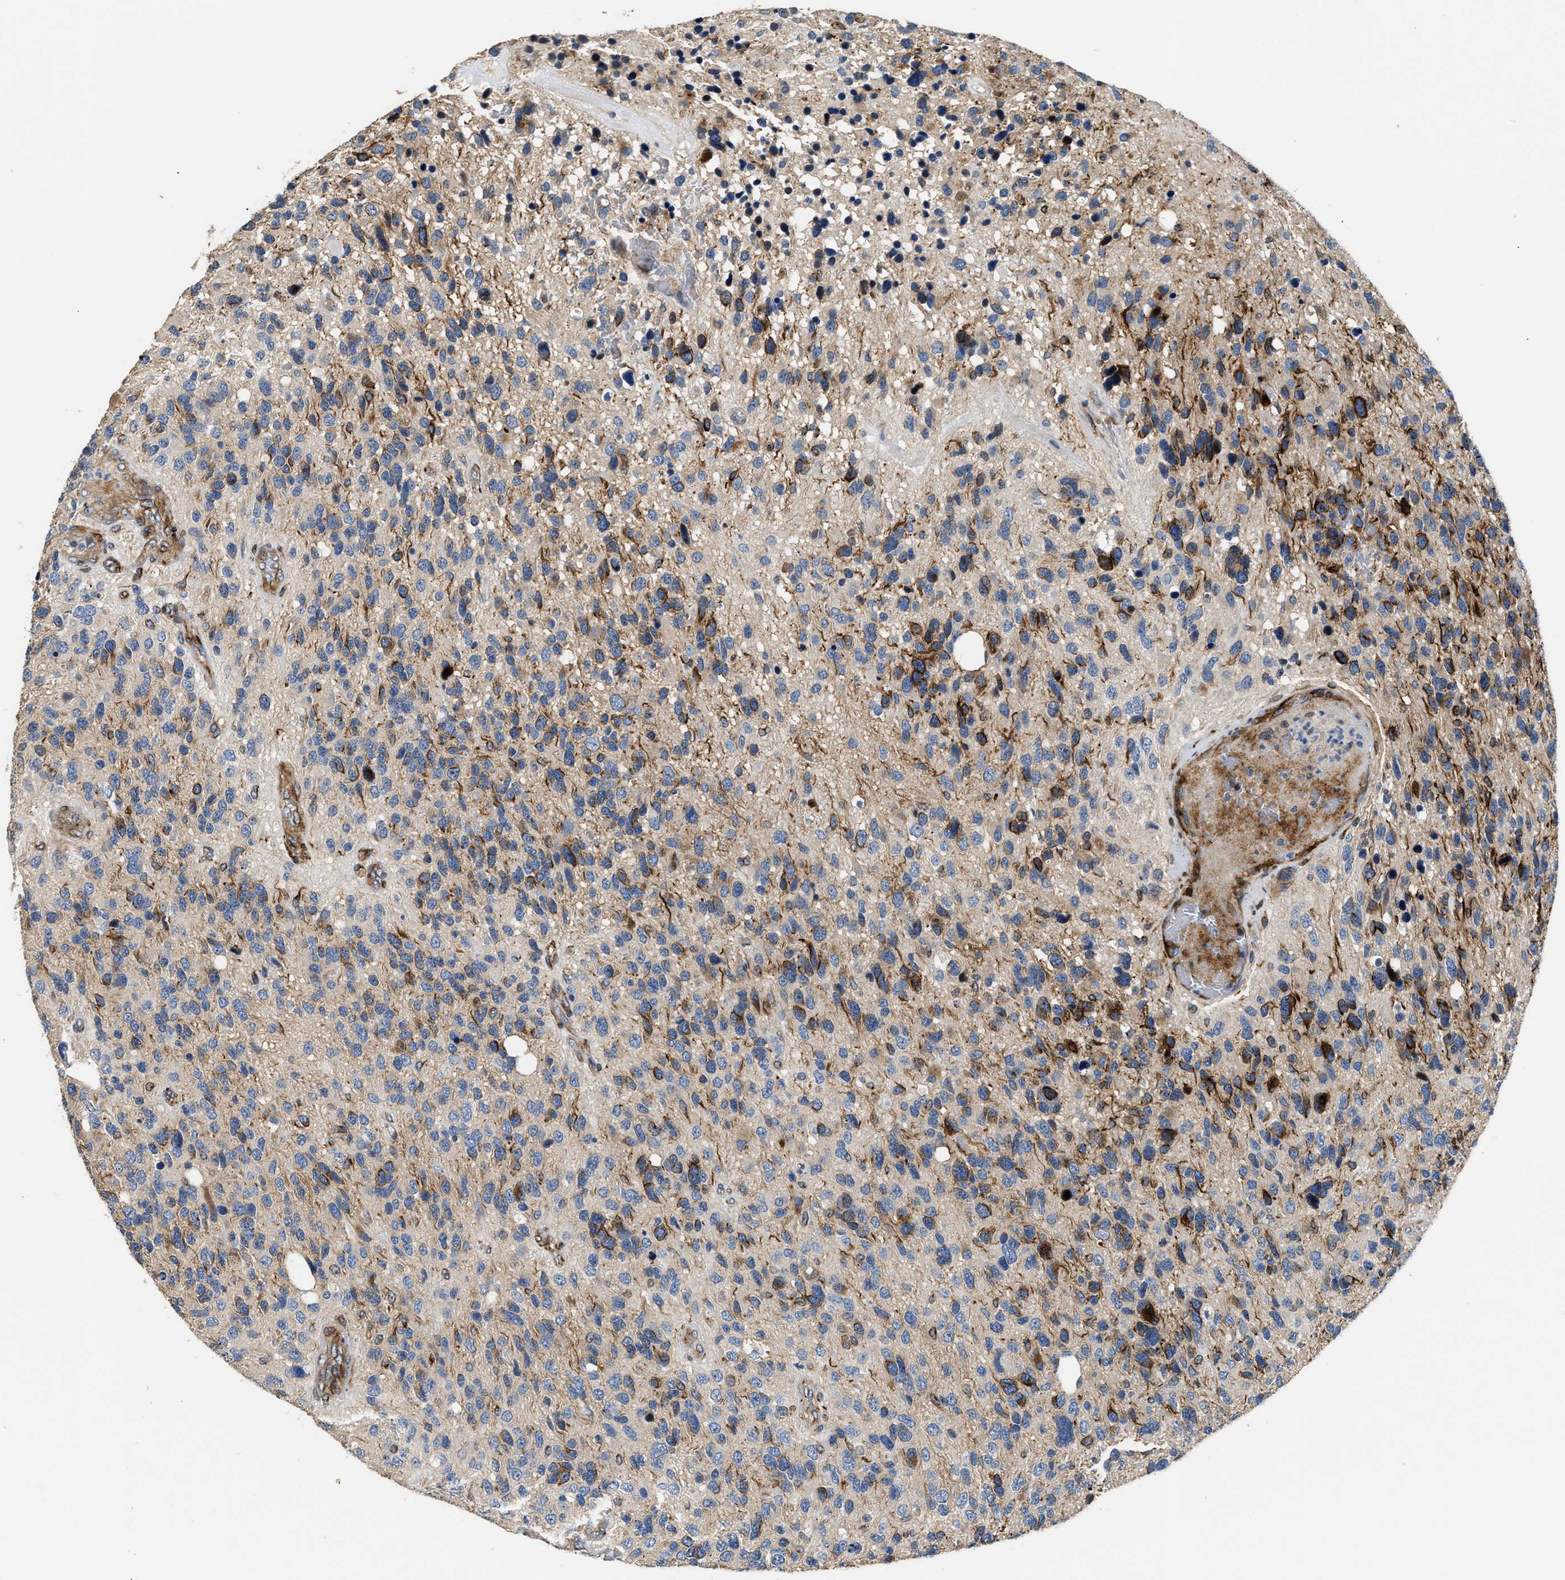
{"staining": {"intensity": "negative", "quantity": "none", "location": "none"}, "tissue": "glioma", "cell_type": "Tumor cells", "image_type": "cancer", "snomed": [{"axis": "morphology", "description": "Glioma, malignant, High grade"}, {"axis": "topography", "description": "Brain"}], "caption": "This is an immunohistochemistry (IHC) micrograph of glioma. There is no expression in tumor cells.", "gene": "IL17RC", "patient": {"sex": "female", "age": 58}}